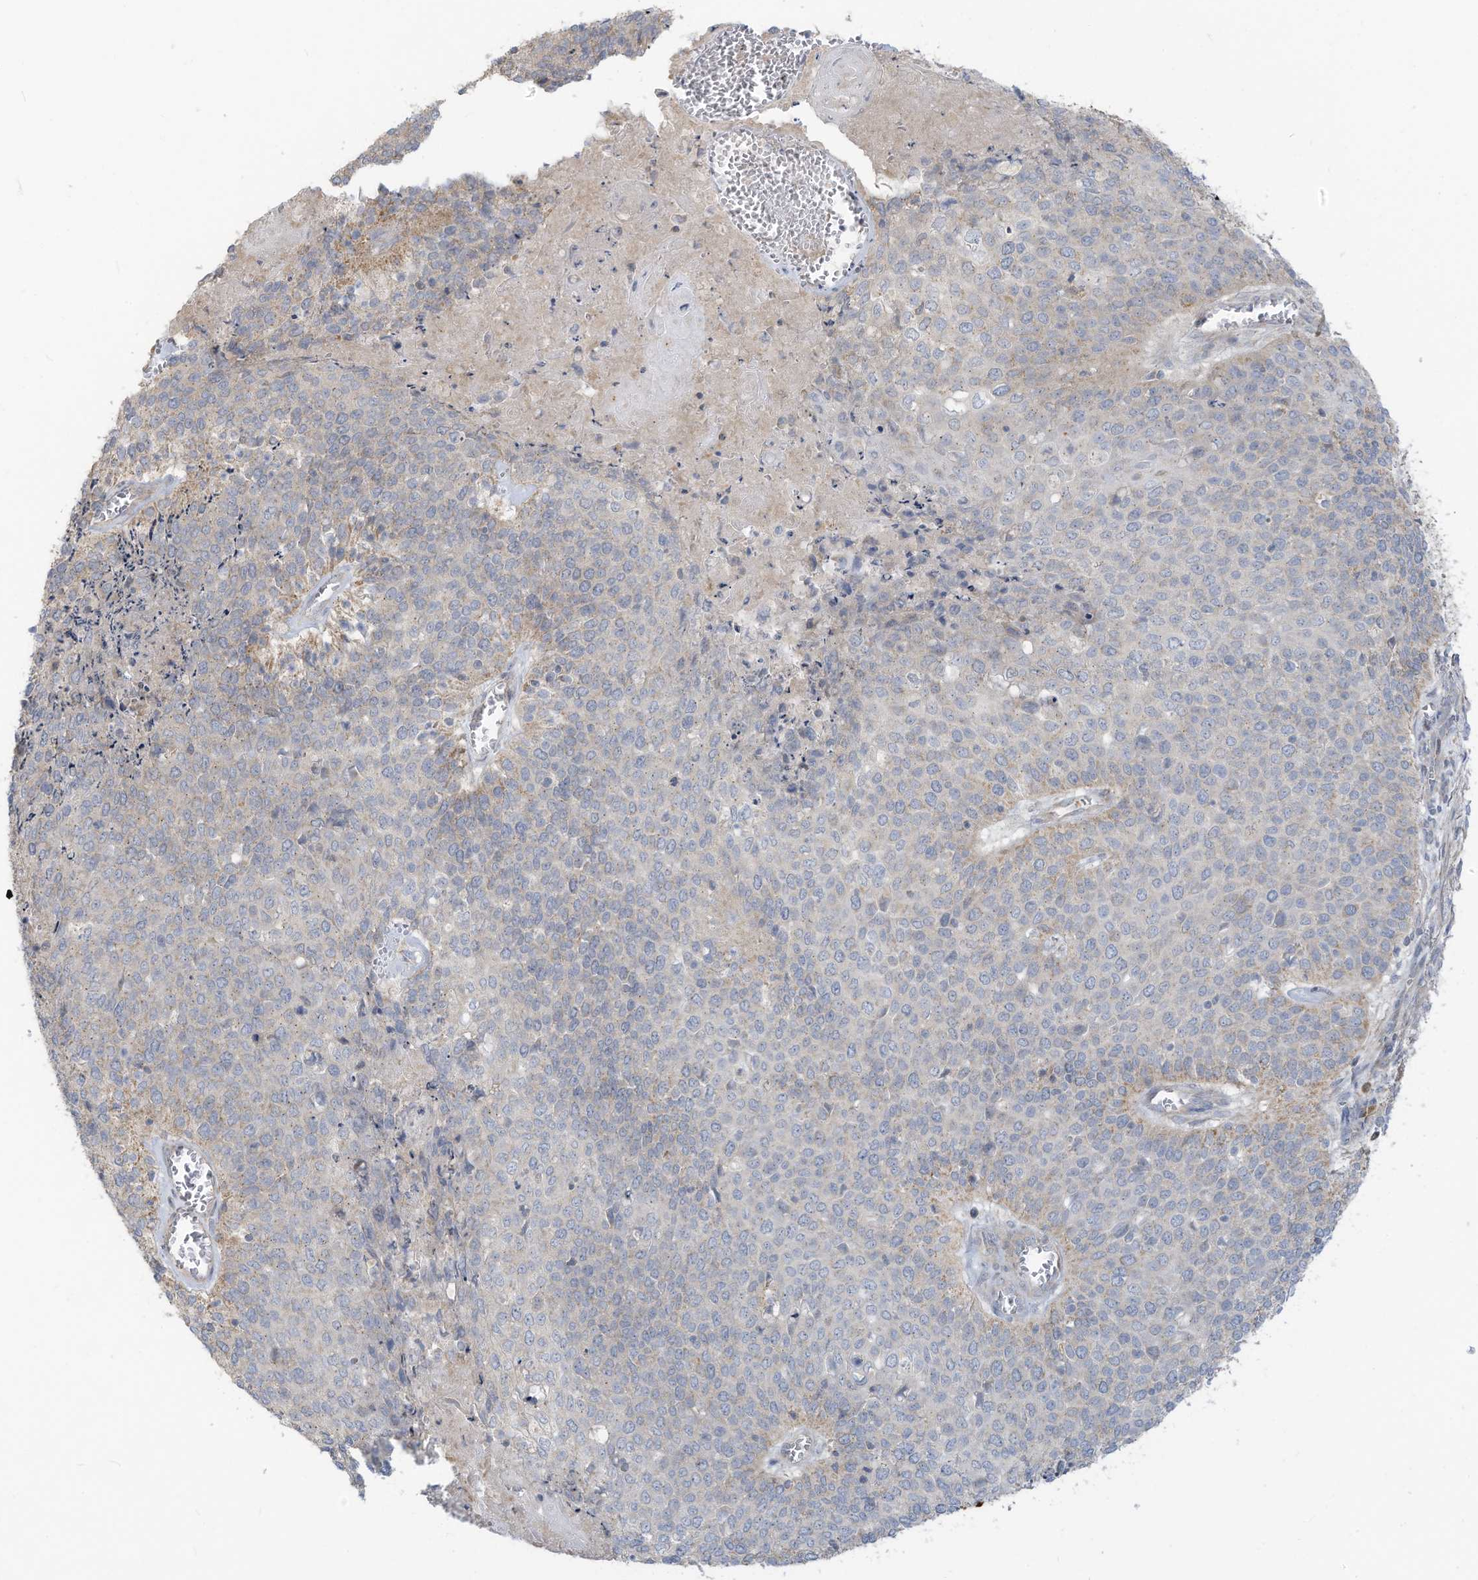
{"staining": {"intensity": "negative", "quantity": "none", "location": "none"}, "tissue": "cervical cancer", "cell_type": "Tumor cells", "image_type": "cancer", "snomed": [{"axis": "morphology", "description": "Squamous cell carcinoma, NOS"}, {"axis": "topography", "description": "Cervix"}], "caption": "An image of human squamous cell carcinoma (cervical) is negative for staining in tumor cells.", "gene": "GTPBP2", "patient": {"sex": "female", "age": 39}}